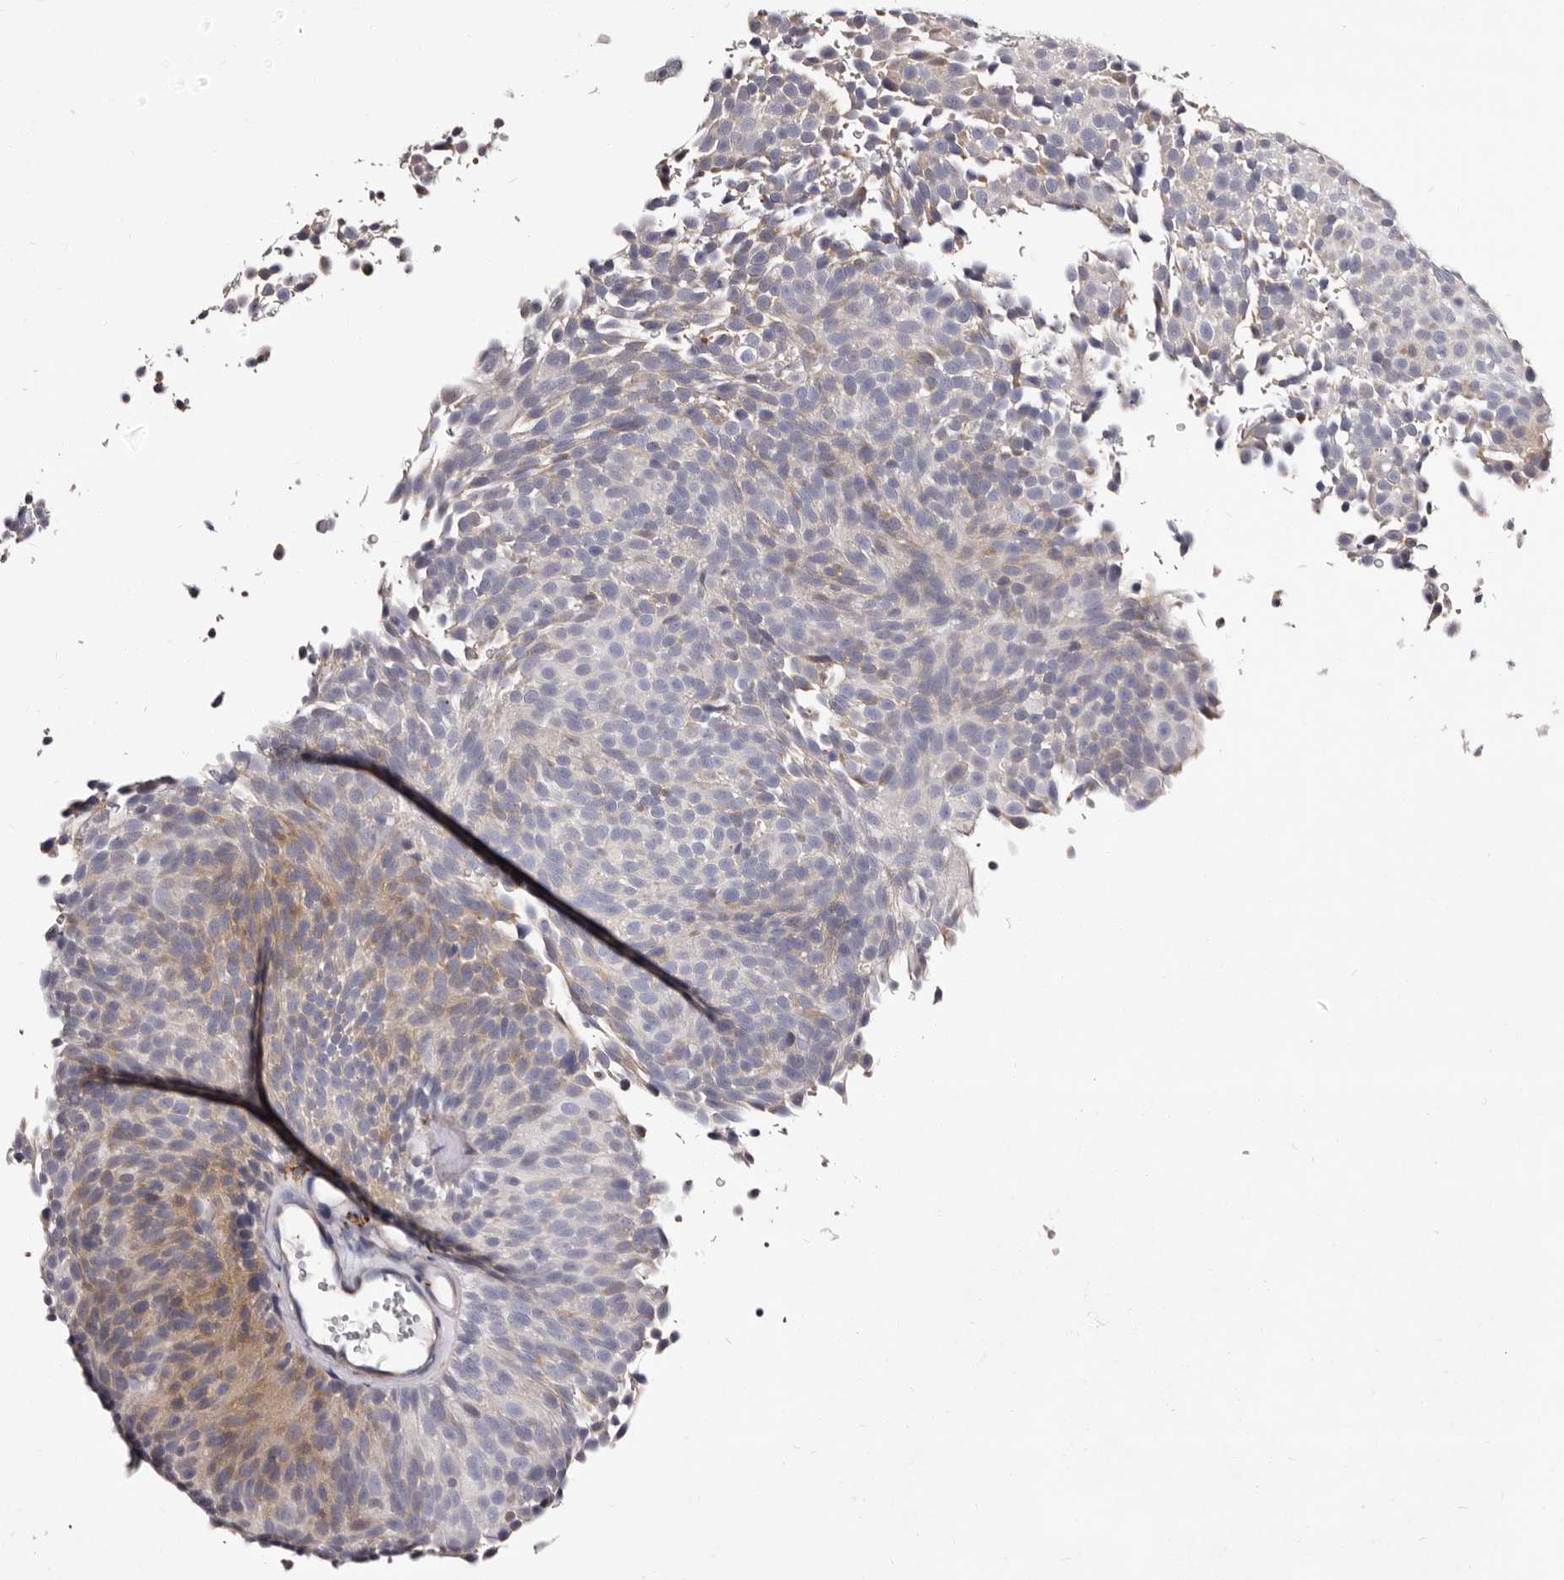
{"staining": {"intensity": "moderate", "quantity": "<25%", "location": "cytoplasmic/membranous"}, "tissue": "urothelial cancer", "cell_type": "Tumor cells", "image_type": "cancer", "snomed": [{"axis": "morphology", "description": "Urothelial carcinoma, Low grade"}, {"axis": "topography", "description": "Urinary bladder"}], "caption": "Immunohistochemistry histopathology image of neoplastic tissue: urothelial cancer stained using IHC demonstrates low levels of moderate protein expression localized specifically in the cytoplasmic/membranous of tumor cells, appearing as a cytoplasmic/membranous brown color.", "gene": "AUNIP", "patient": {"sex": "male", "age": 78}}